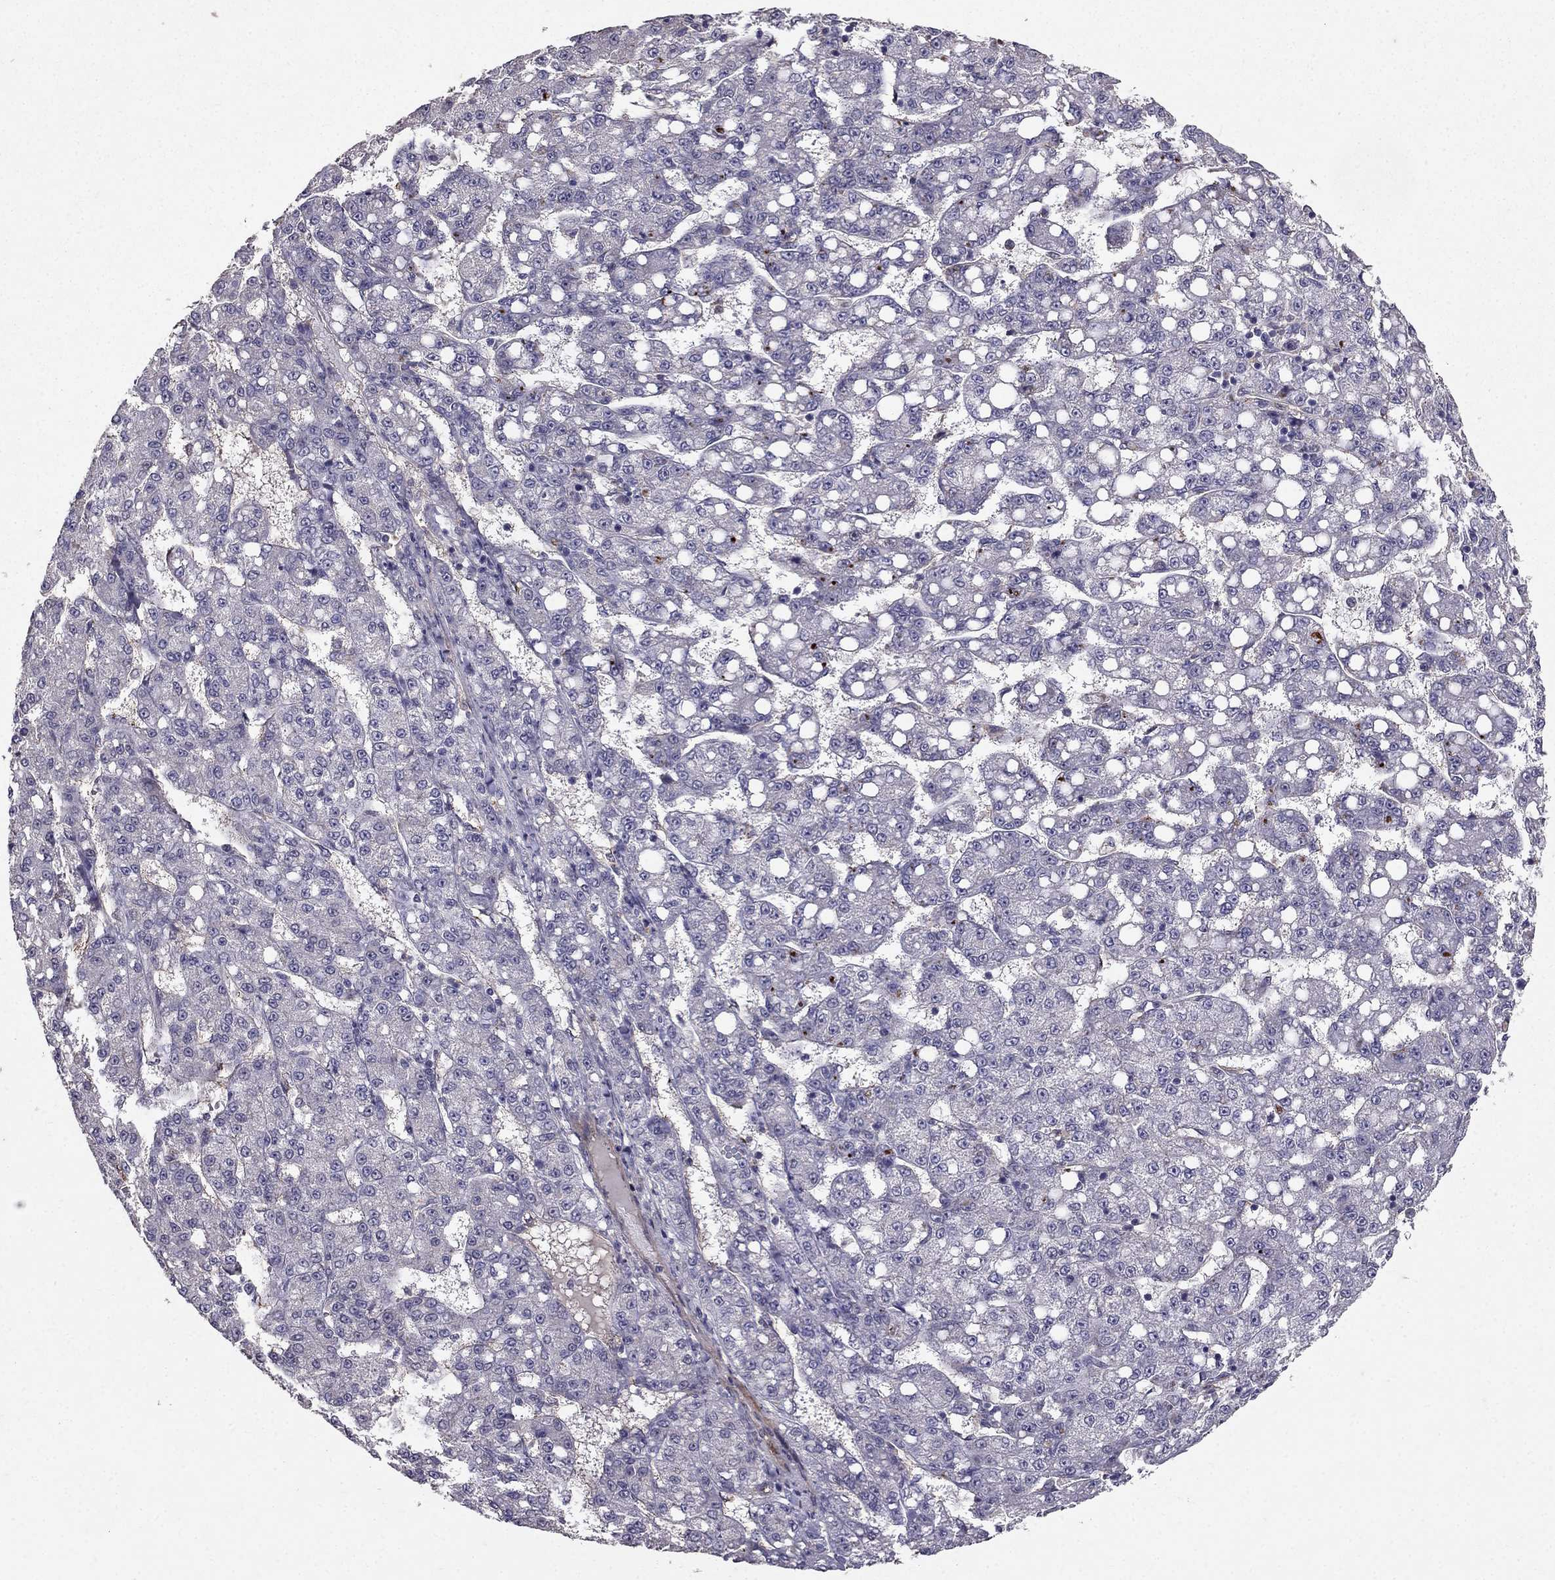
{"staining": {"intensity": "negative", "quantity": "none", "location": "none"}, "tissue": "liver cancer", "cell_type": "Tumor cells", "image_type": "cancer", "snomed": [{"axis": "morphology", "description": "Carcinoma, Hepatocellular, NOS"}, {"axis": "topography", "description": "Liver"}], "caption": "The immunohistochemistry (IHC) micrograph has no significant staining in tumor cells of hepatocellular carcinoma (liver) tissue.", "gene": "RASIP1", "patient": {"sex": "female", "age": 65}}